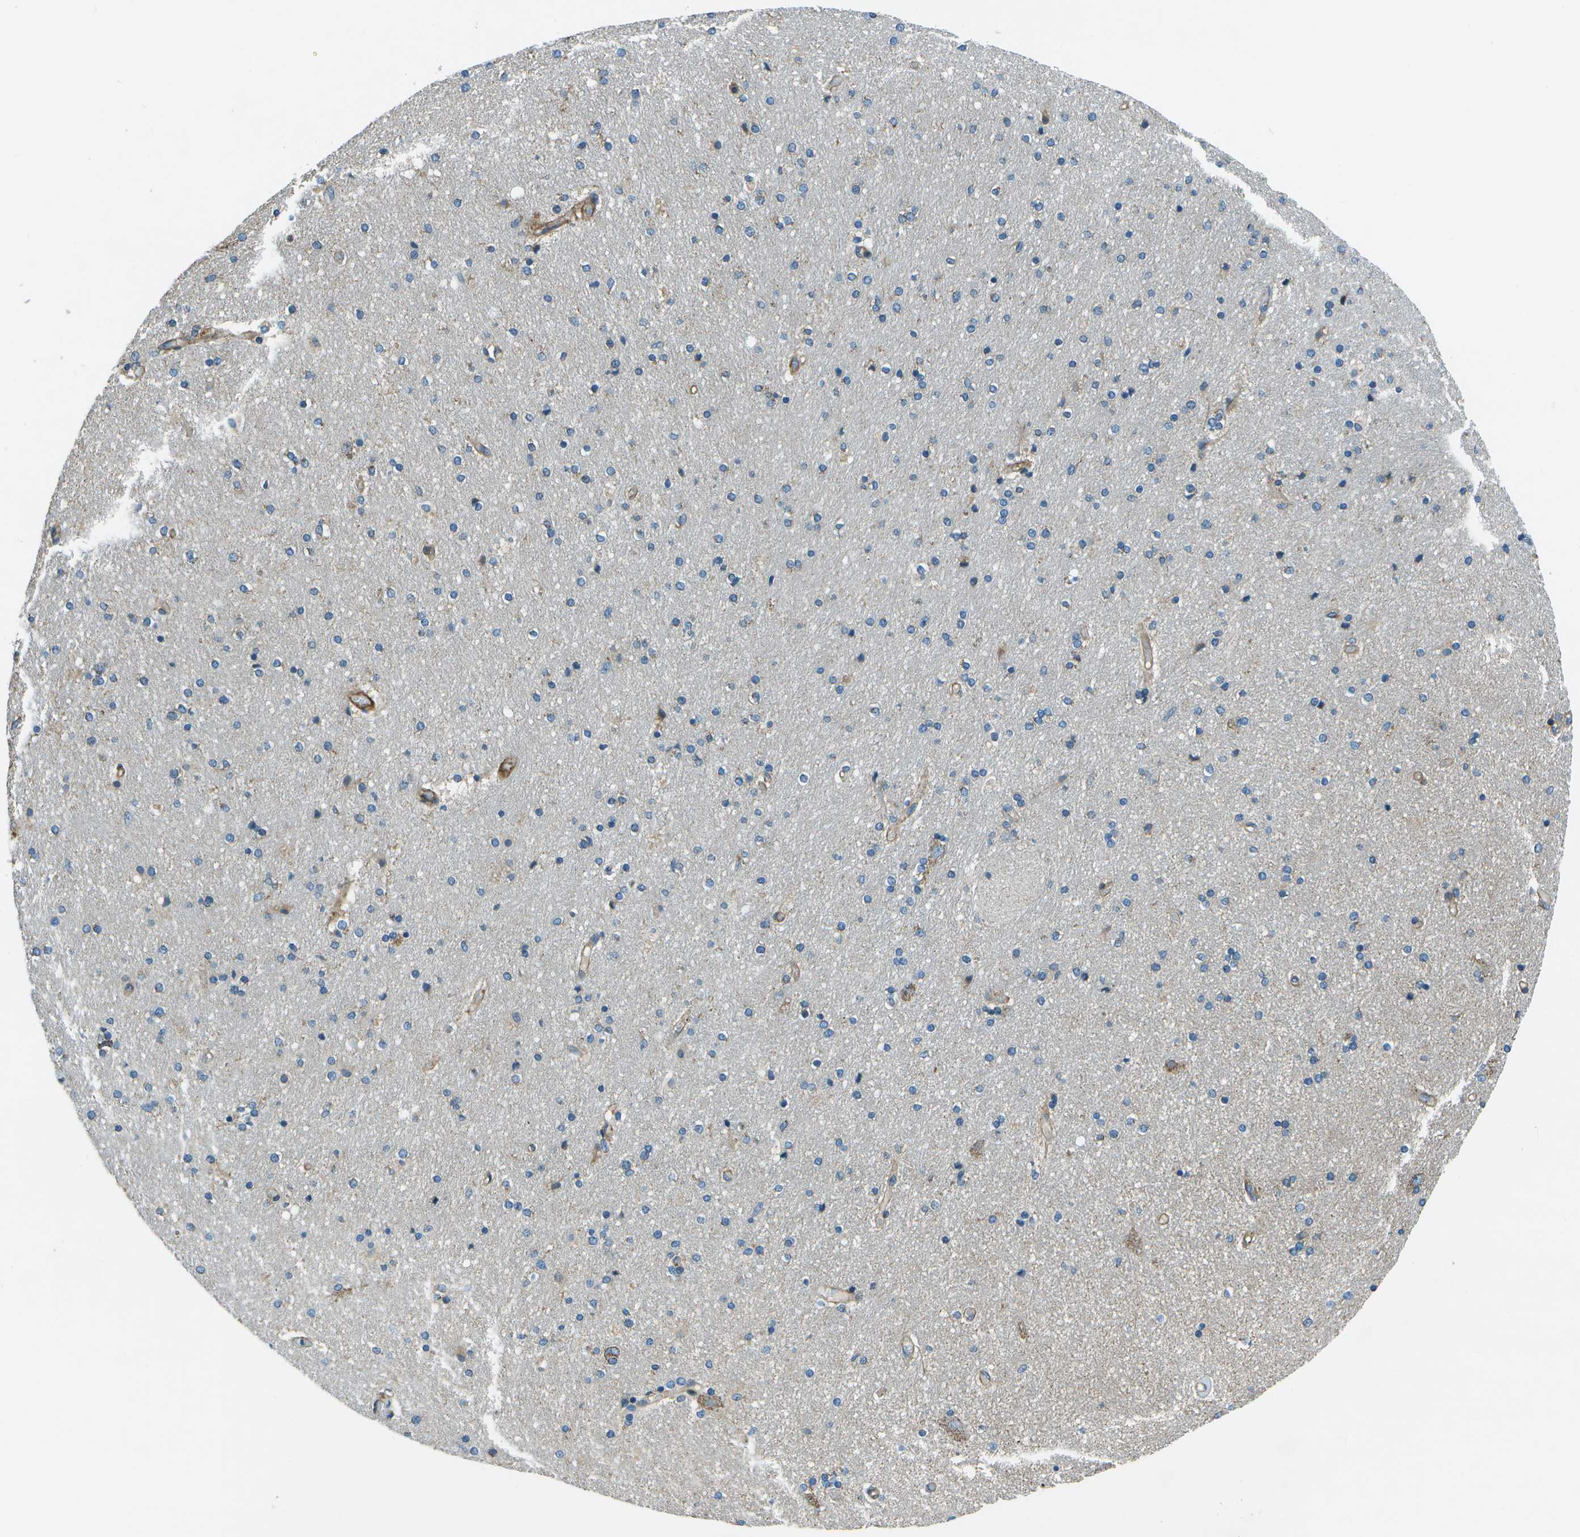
{"staining": {"intensity": "moderate", "quantity": "<25%", "location": "cytoplasmic/membranous"}, "tissue": "hippocampus", "cell_type": "Glial cells", "image_type": "normal", "snomed": [{"axis": "morphology", "description": "Normal tissue, NOS"}, {"axis": "topography", "description": "Hippocampus"}], "caption": "Hippocampus stained with a brown dye demonstrates moderate cytoplasmic/membranous positive expression in approximately <25% of glial cells.", "gene": "TMEM51", "patient": {"sex": "female", "age": 54}}